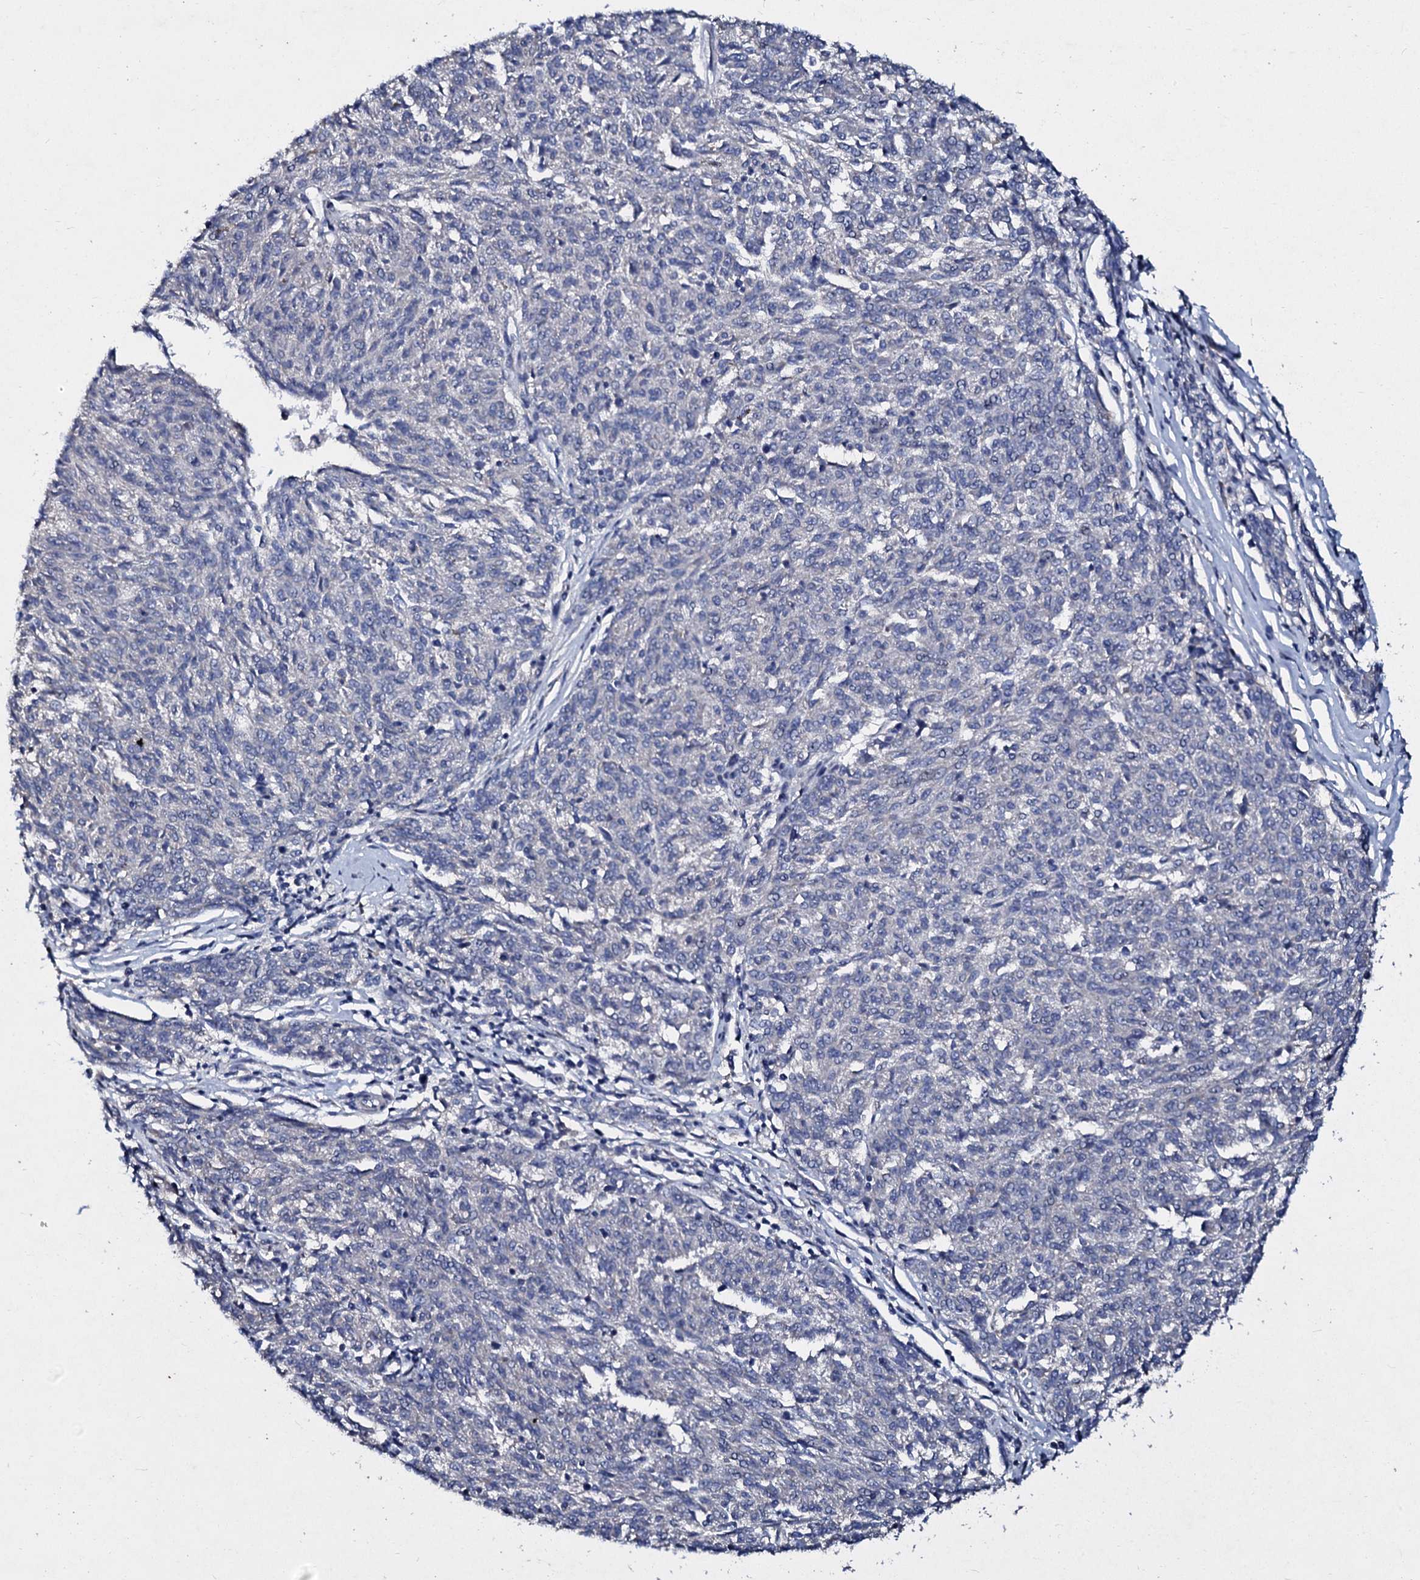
{"staining": {"intensity": "negative", "quantity": "none", "location": "none"}, "tissue": "melanoma", "cell_type": "Tumor cells", "image_type": "cancer", "snomed": [{"axis": "morphology", "description": "Malignant melanoma, NOS"}, {"axis": "topography", "description": "Skin"}], "caption": "There is no significant staining in tumor cells of melanoma. (Stains: DAB (3,3'-diaminobenzidine) immunohistochemistry (IHC) with hematoxylin counter stain, Microscopy: brightfield microscopy at high magnification).", "gene": "SLC37A4", "patient": {"sex": "female", "age": 72}}